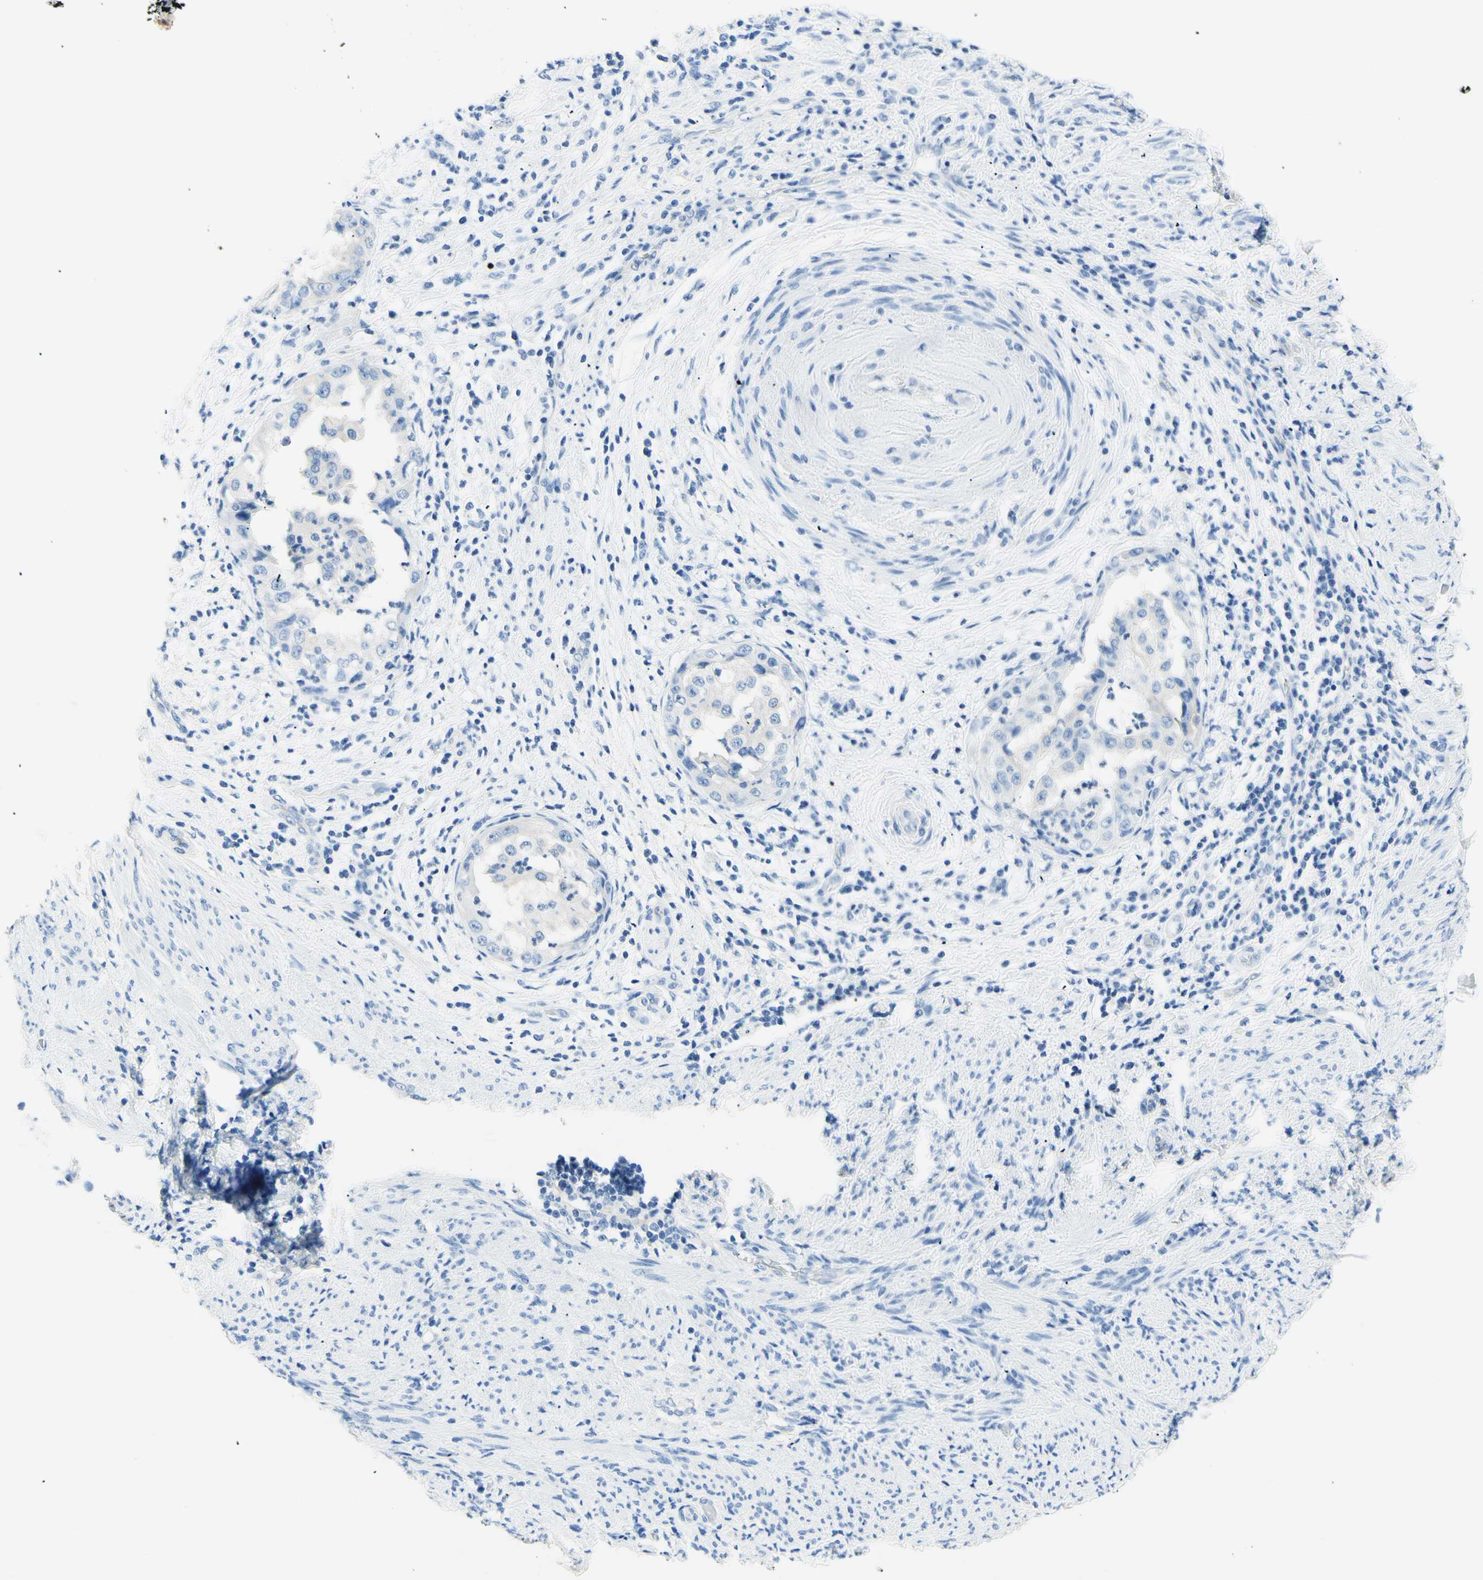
{"staining": {"intensity": "negative", "quantity": "none", "location": "none"}, "tissue": "endometrial cancer", "cell_type": "Tumor cells", "image_type": "cancer", "snomed": [{"axis": "morphology", "description": "Adenocarcinoma, NOS"}, {"axis": "topography", "description": "Endometrium"}], "caption": "DAB (3,3'-diaminobenzidine) immunohistochemical staining of adenocarcinoma (endometrial) demonstrates no significant expression in tumor cells. (DAB (3,3'-diaminobenzidine) immunohistochemistry (IHC) visualized using brightfield microscopy, high magnification).", "gene": "HPCA", "patient": {"sex": "female", "age": 85}}